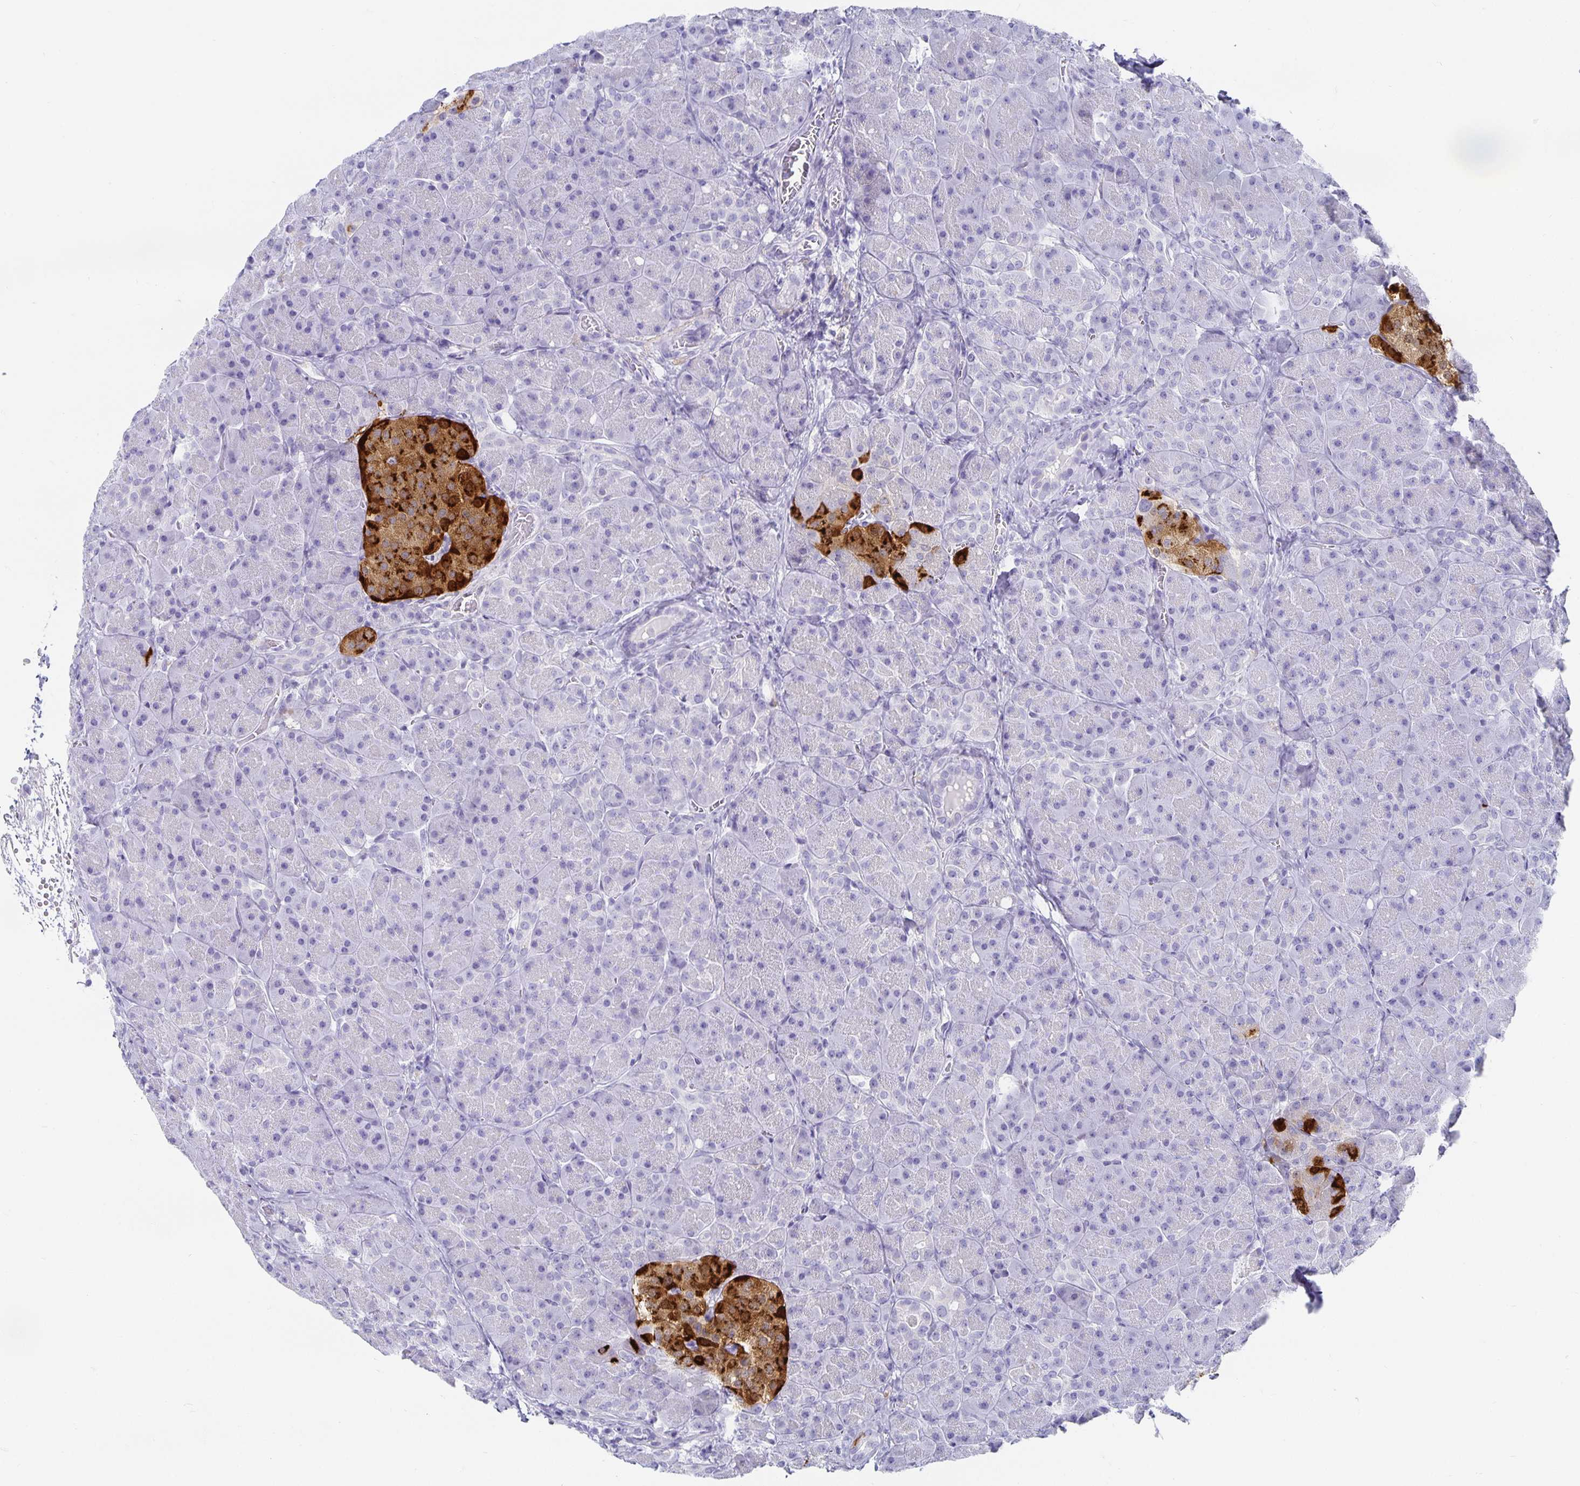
{"staining": {"intensity": "negative", "quantity": "none", "location": "none"}, "tissue": "pancreas", "cell_type": "Exocrine glandular cells", "image_type": "normal", "snomed": [{"axis": "morphology", "description": "Normal tissue, NOS"}, {"axis": "topography", "description": "Pancreas"}], "caption": "Protein analysis of normal pancreas shows no significant staining in exocrine glandular cells.", "gene": "CHGA", "patient": {"sex": "male", "age": 55}}